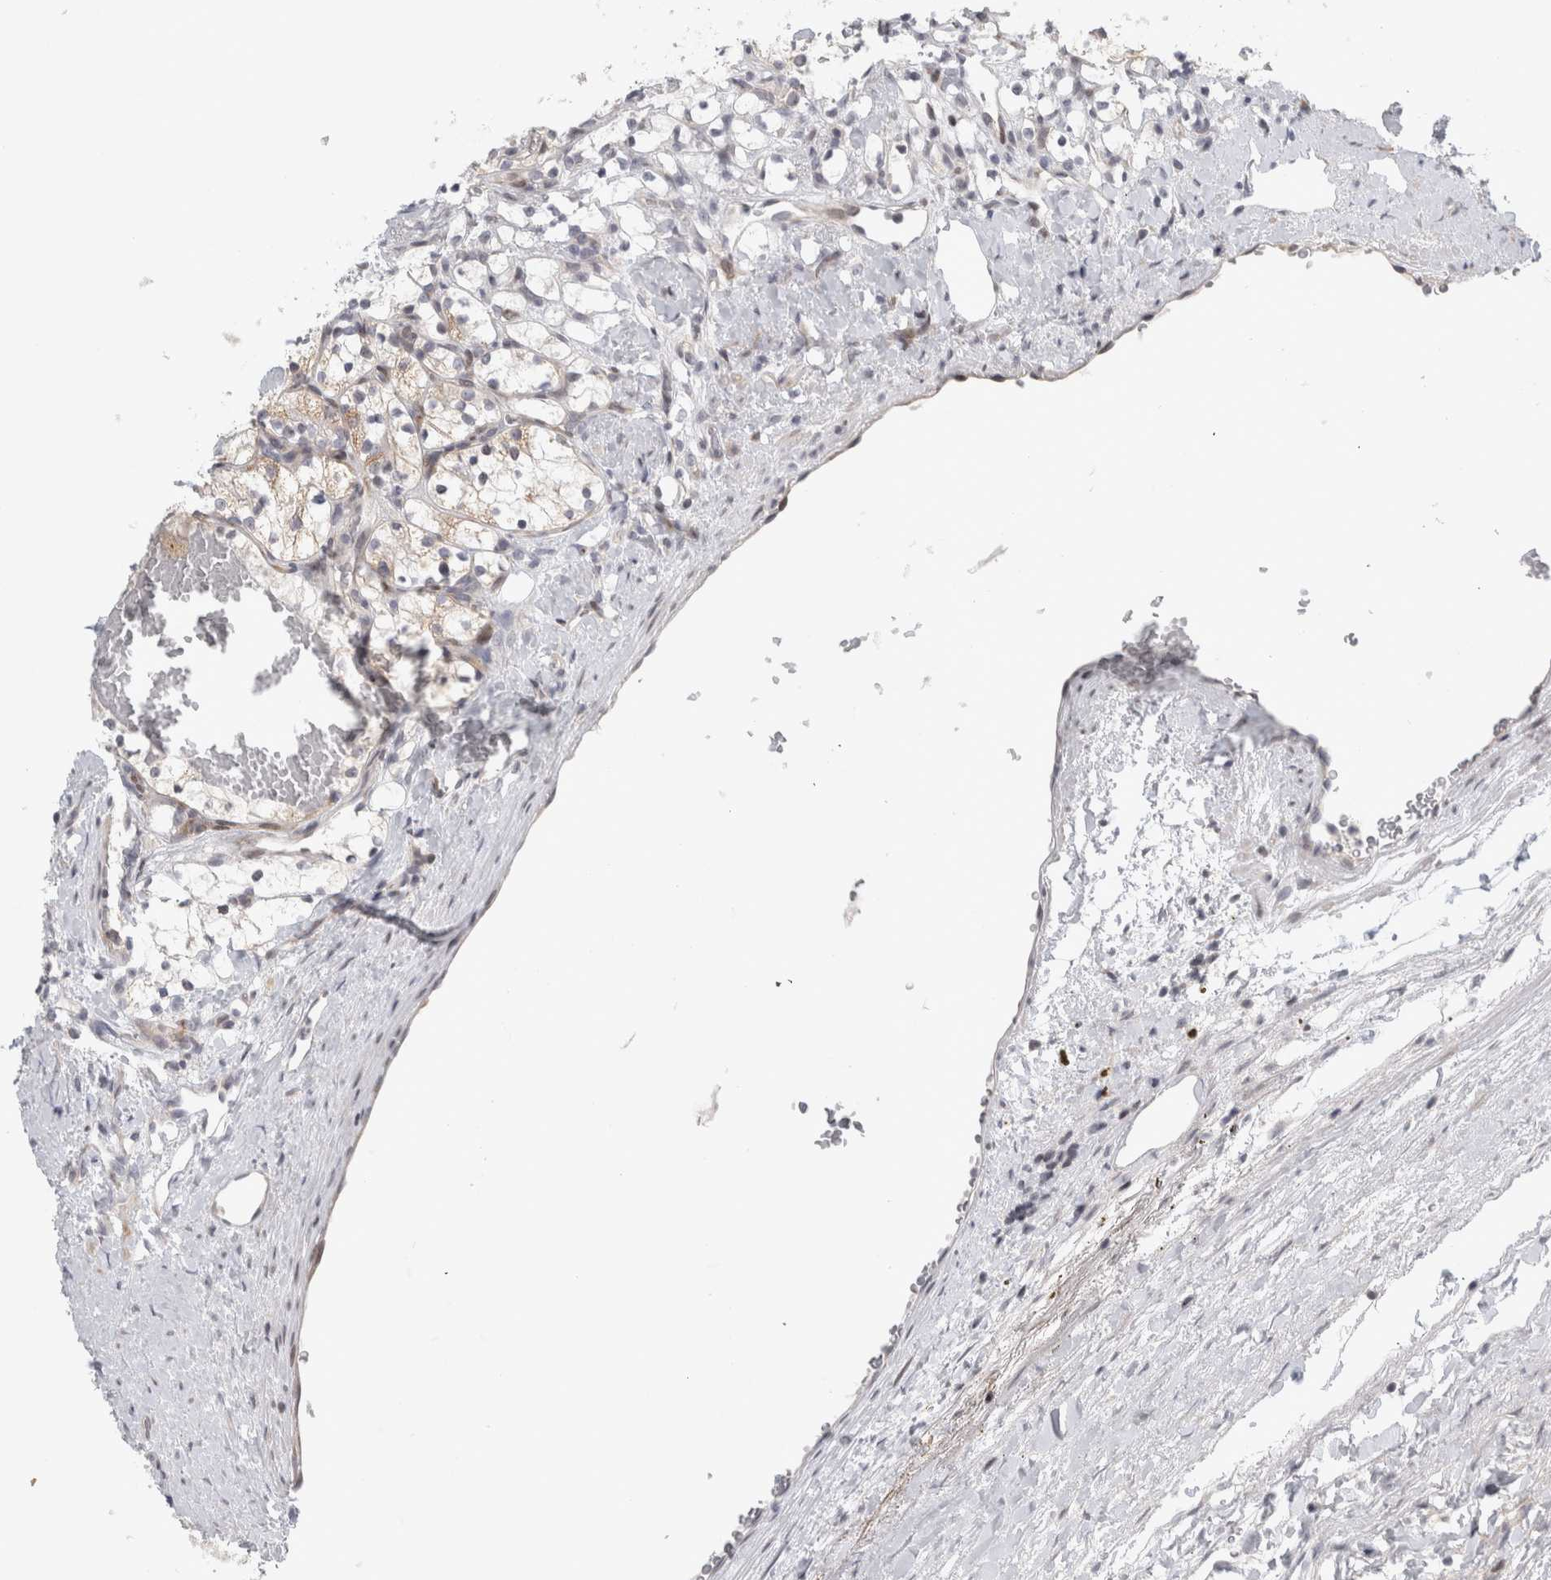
{"staining": {"intensity": "weak", "quantity": "<25%", "location": "cytoplasmic/membranous"}, "tissue": "renal cancer", "cell_type": "Tumor cells", "image_type": "cancer", "snomed": [{"axis": "morphology", "description": "Adenocarcinoma, NOS"}, {"axis": "topography", "description": "Kidney"}], "caption": "Immunohistochemical staining of renal cancer displays no significant positivity in tumor cells. (Stains: DAB IHC with hematoxylin counter stain, Microscopy: brightfield microscopy at high magnification).", "gene": "UTP25", "patient": {"sex": "female", "age": 69}}